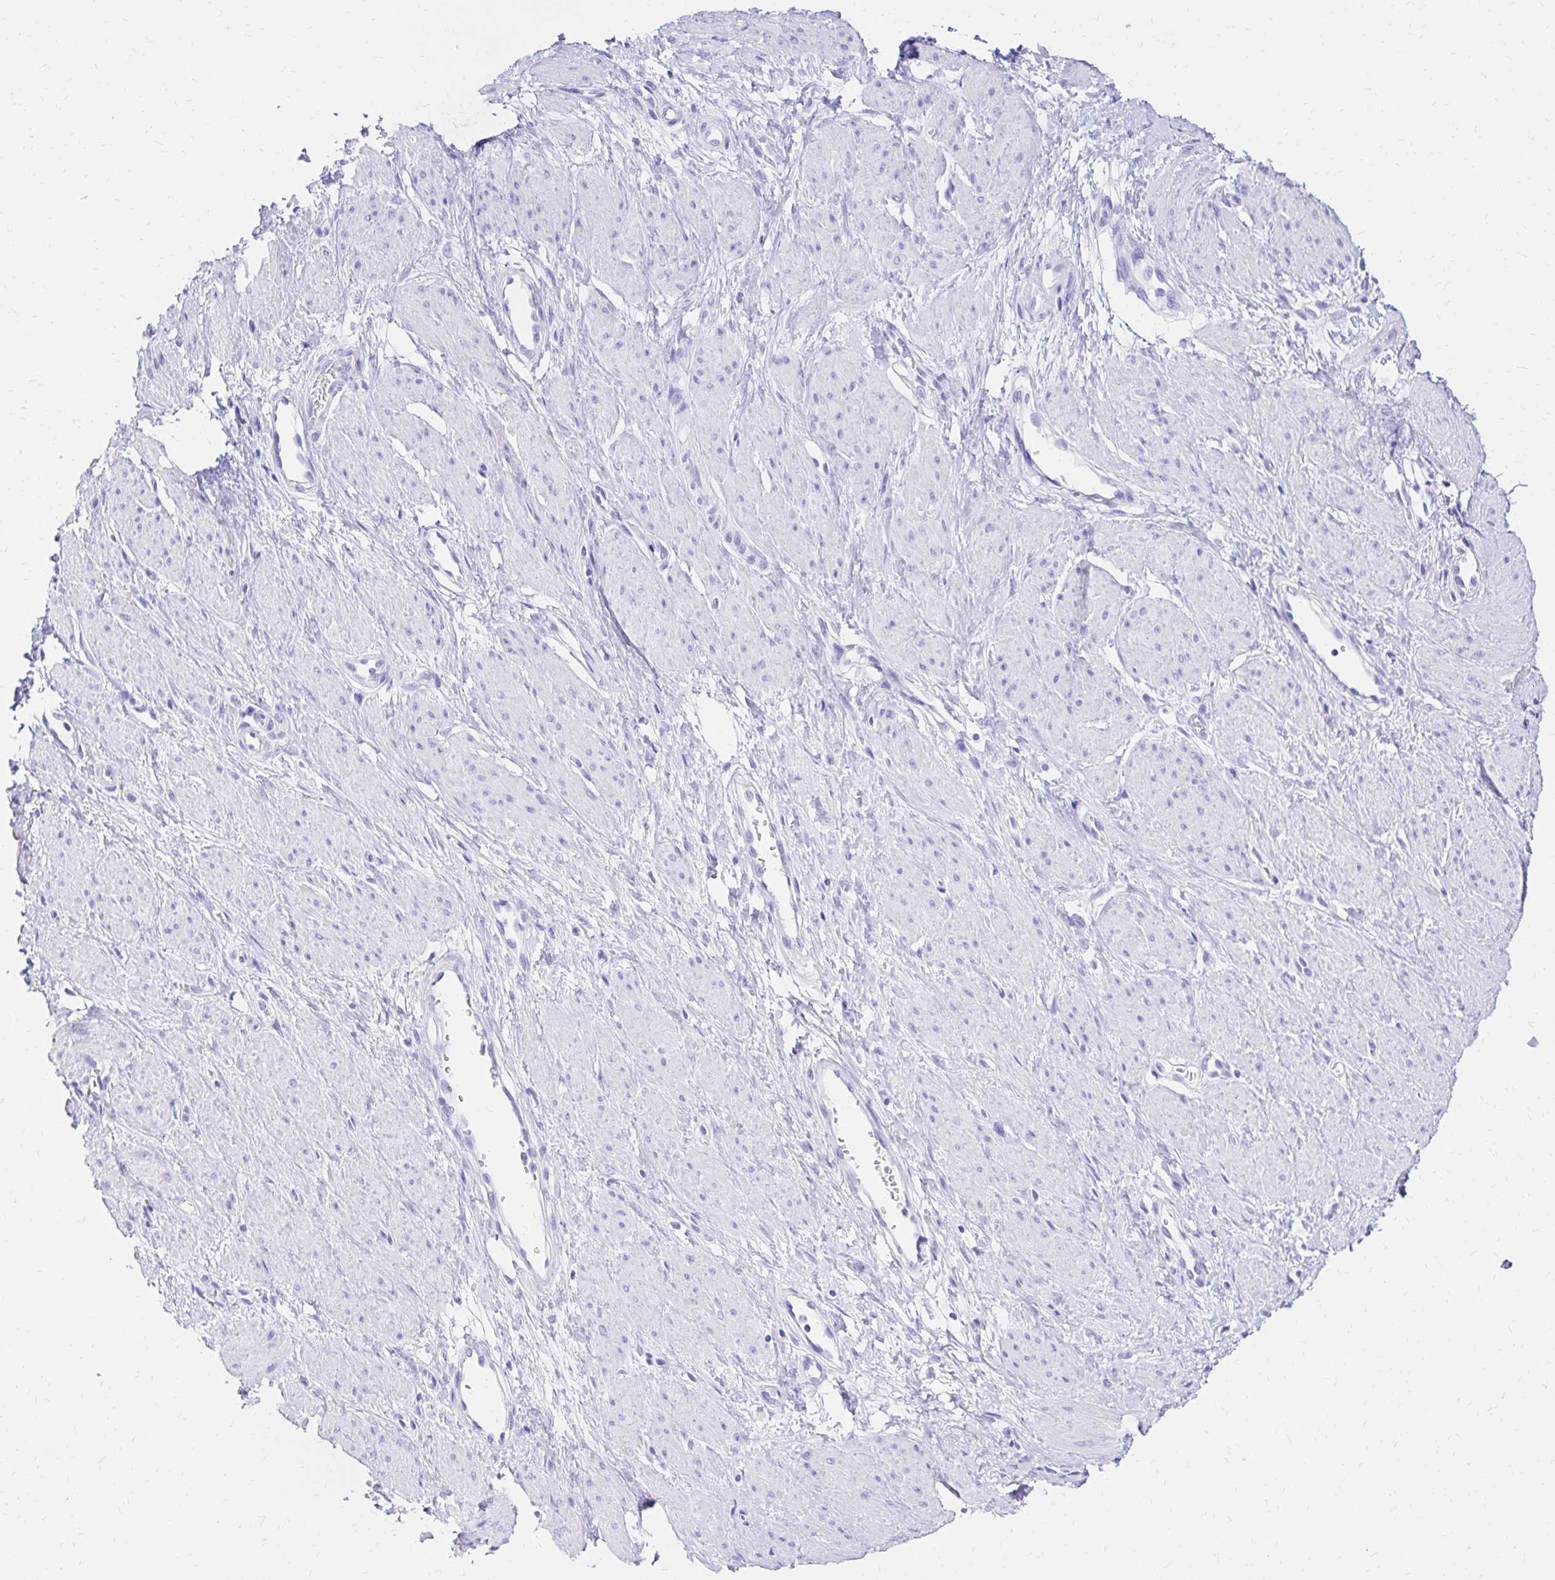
{"staining": {"intensity": "negative", "quantity": "none", "location": "none"}, "tissue": "smooth muscle", "cell_type": "Smooth muscle cells", "image_type": "normal", "snomed": [{"axis": "morphology", "description": "Normal tissue, NOS"}, {"axis": "topography", "description": "Smooth muscle"}, {"axis": "topography", "description": "Uterus"}], "caption": "Immunohistochemistry (IHC) histopathology image of benign smooth muscle: human smooth muscle stained with DAB shows no significant protein staining in smooth muscle cells.", "gene": "S100G", "patient": {"sex": "female", "age": 39}}